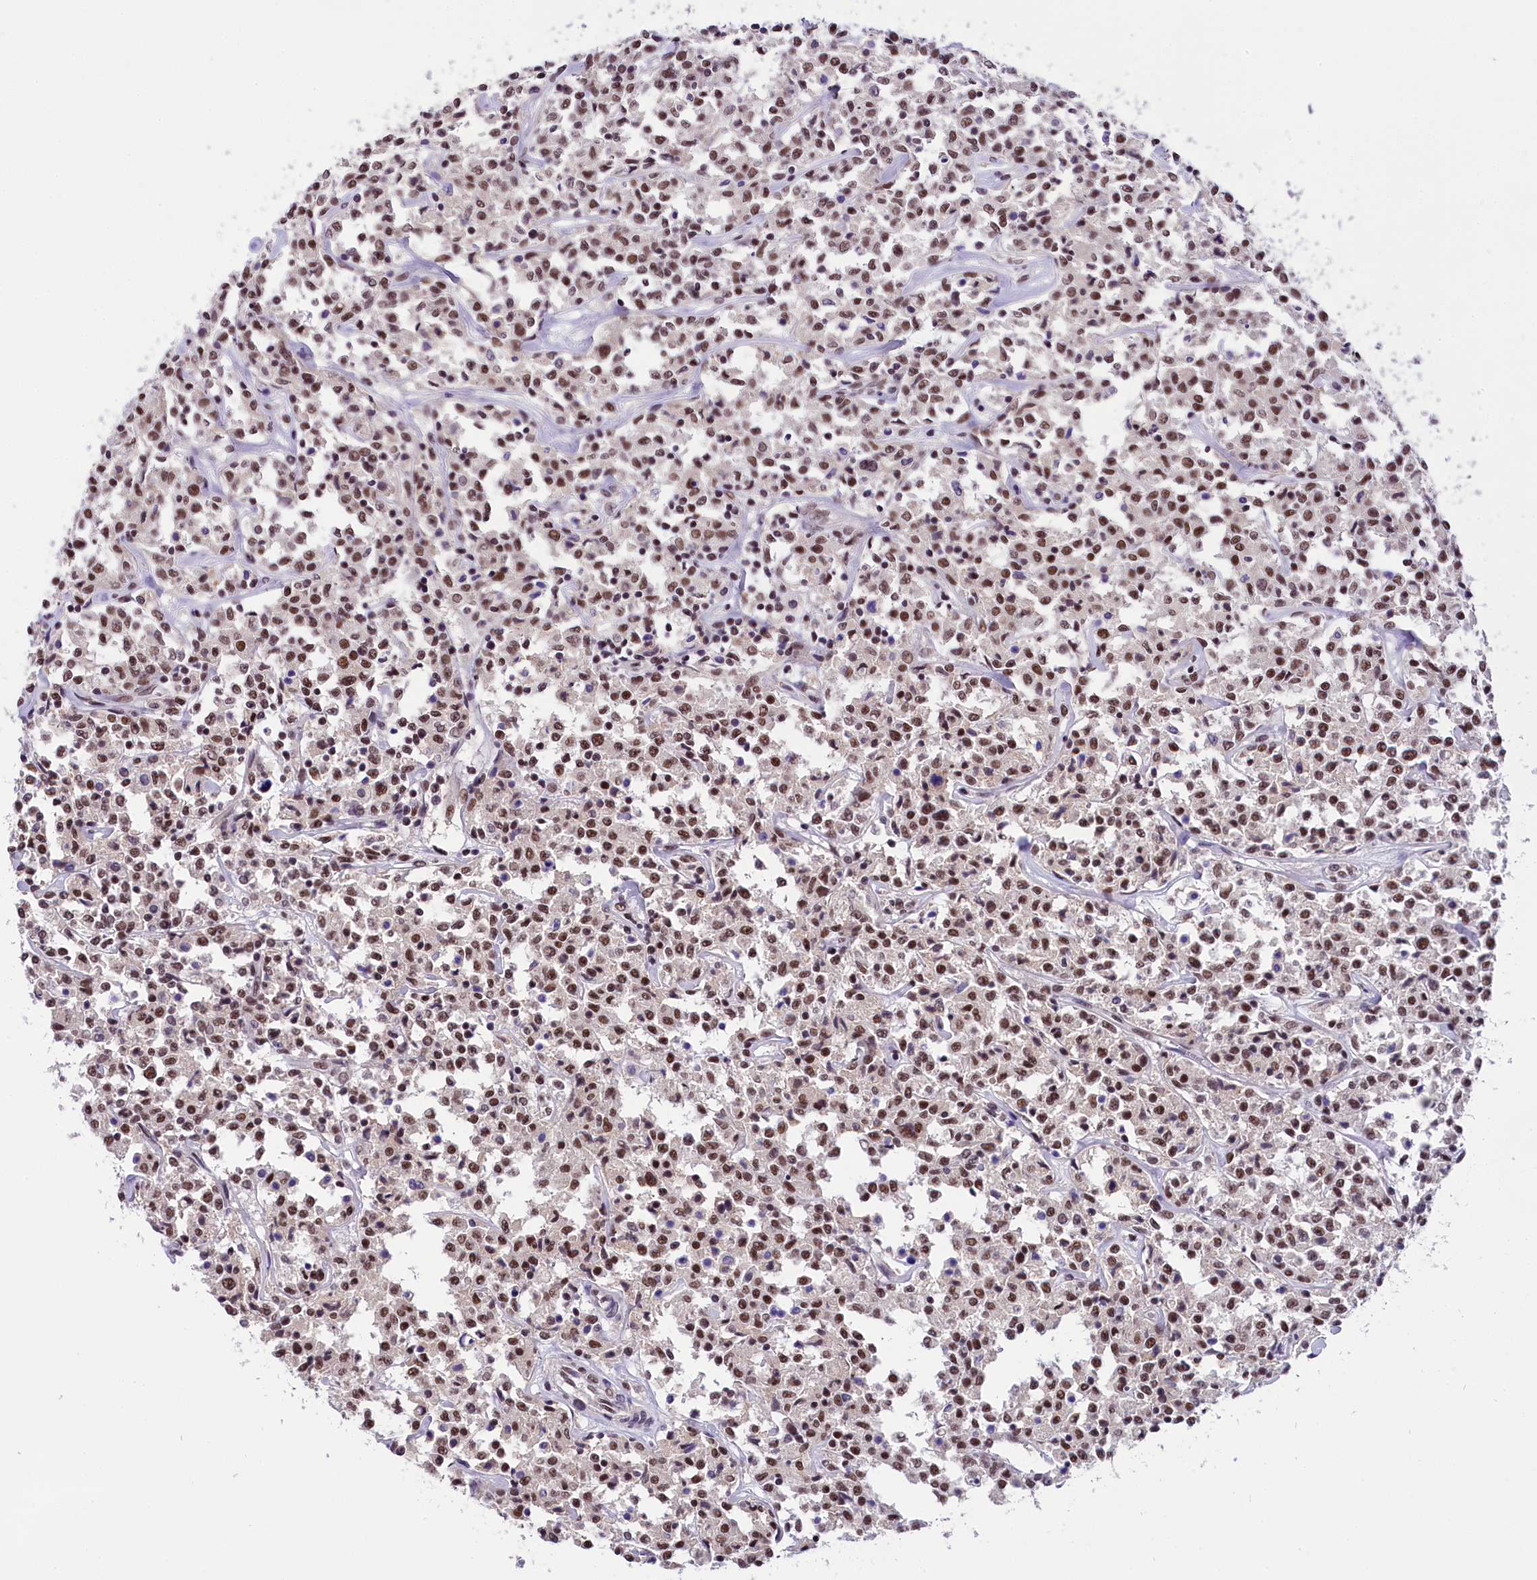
{"staining": {"intensity": "moderate", "quantity": ">75%", "location": "nuclear"}, "tissue": "lymphoma", "cell_type": "Tumor cells", "image_type": "cancer", "snomed": [{"axis": "morphology", "description": "Malignant lymphoma, non-Hodgkin's type, Low grade"}, {"axis": "topography", "description": "Small intestine"}], "caption": "Immunohistochemistry of low-grade malignant lymphoma, non-Hodgkin's type displays medium levels of moderate nuclear expression in approximately >75% of tumor cells.", "gene": "ZC3H4", "patient": {"sex": "female", "age": 59}}